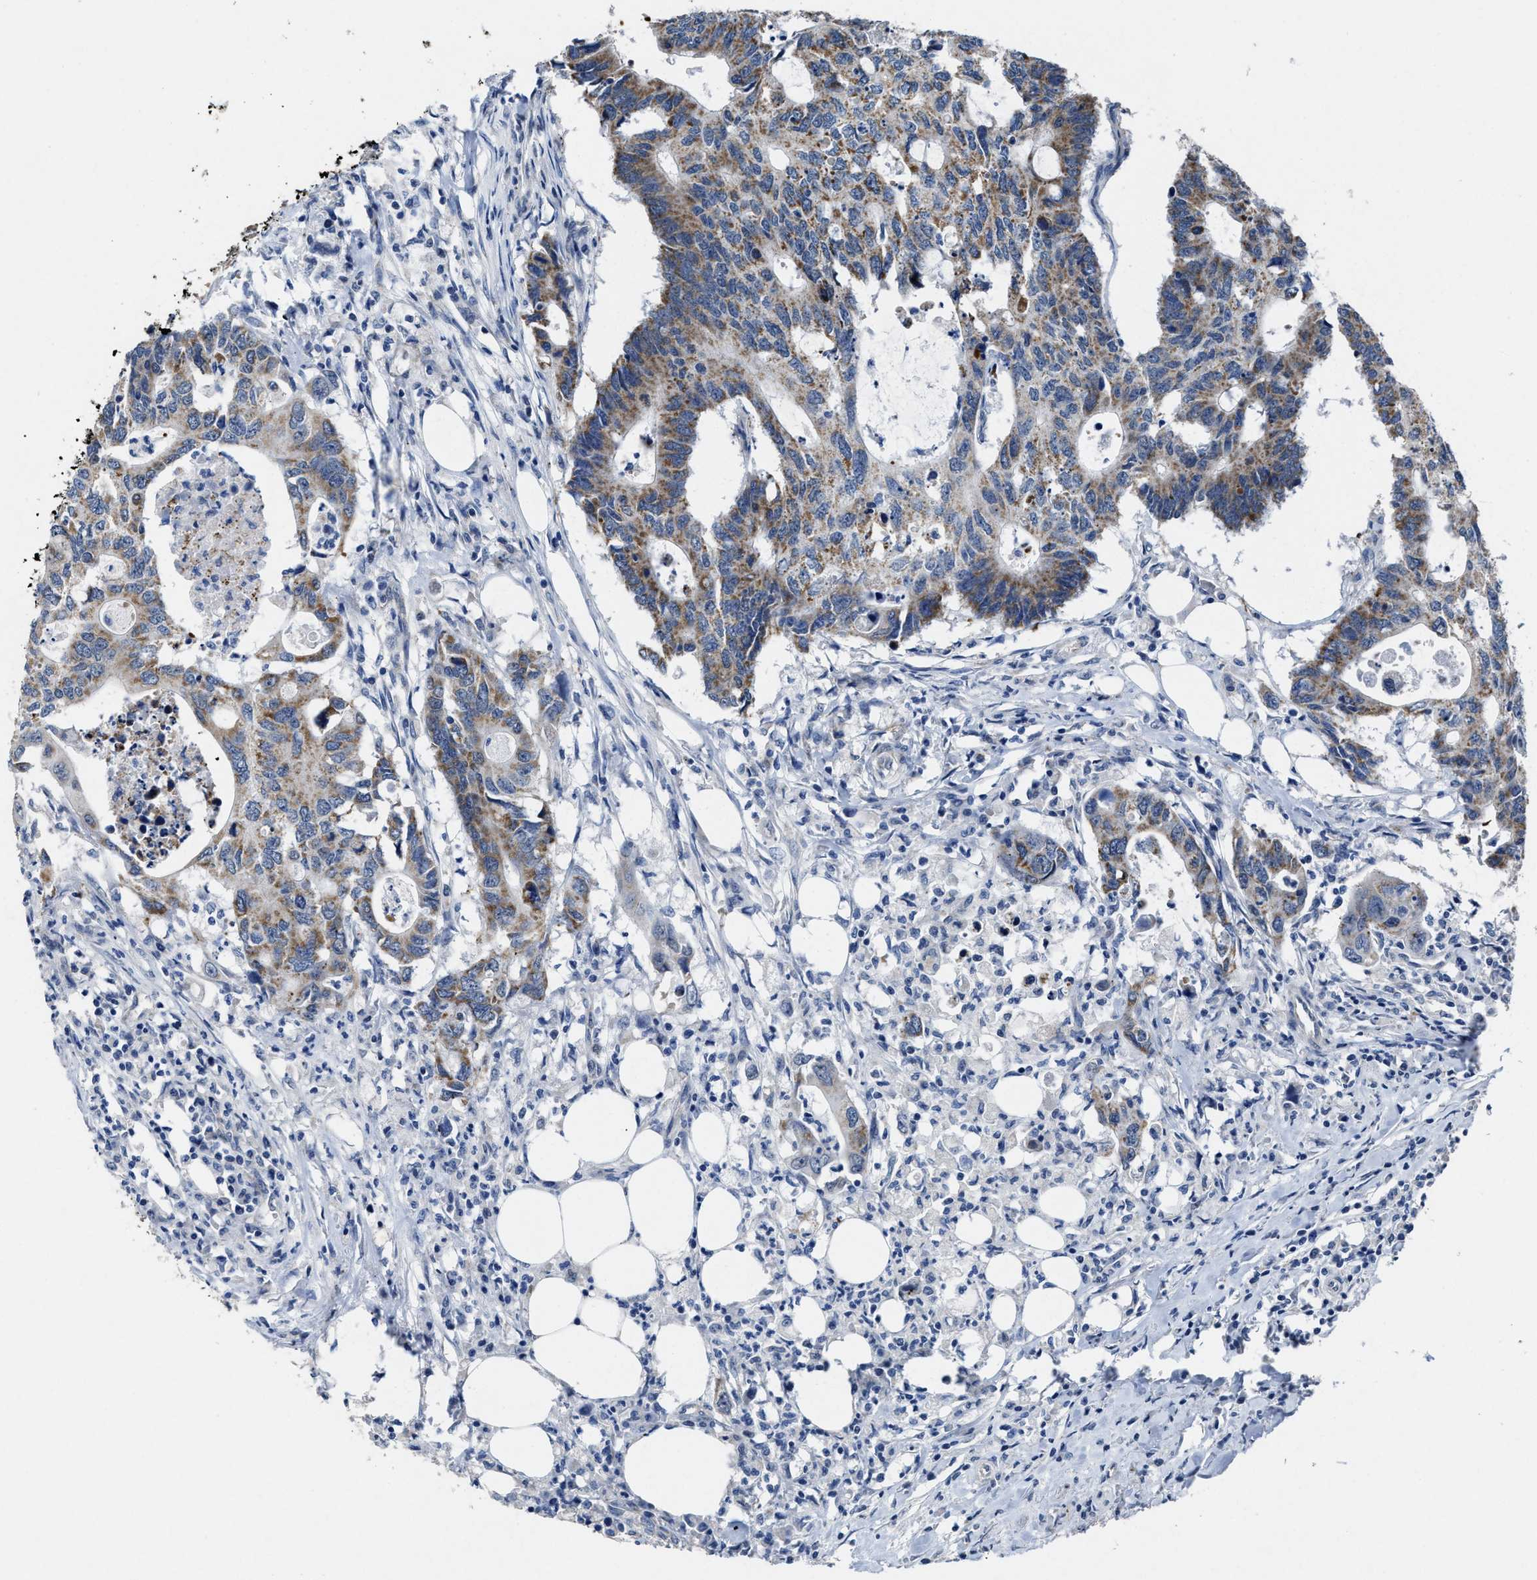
{"staining": {"intensity": "moderate", "quantity": ">75%", "location": "cytoplasmic/membranous"}, "tissue": "colorectal cancer", "cell_type": "Tumor cells", "image_type": "cancer", "snomed": [{"axis": "morphology", "description": "Adenocarcinoma, NOS"}, {"axis": "topography", "description": "Colon"}], "caption": "IHC photomicrograph of human colorectal cancer stained for a protein (brown), which demonstrates medium levels of moderate cytoplasmic/membranous positivity in about >75% of tumor cells.", "gene": "ID3", "patient": {"sex": "male", "age": 71}}